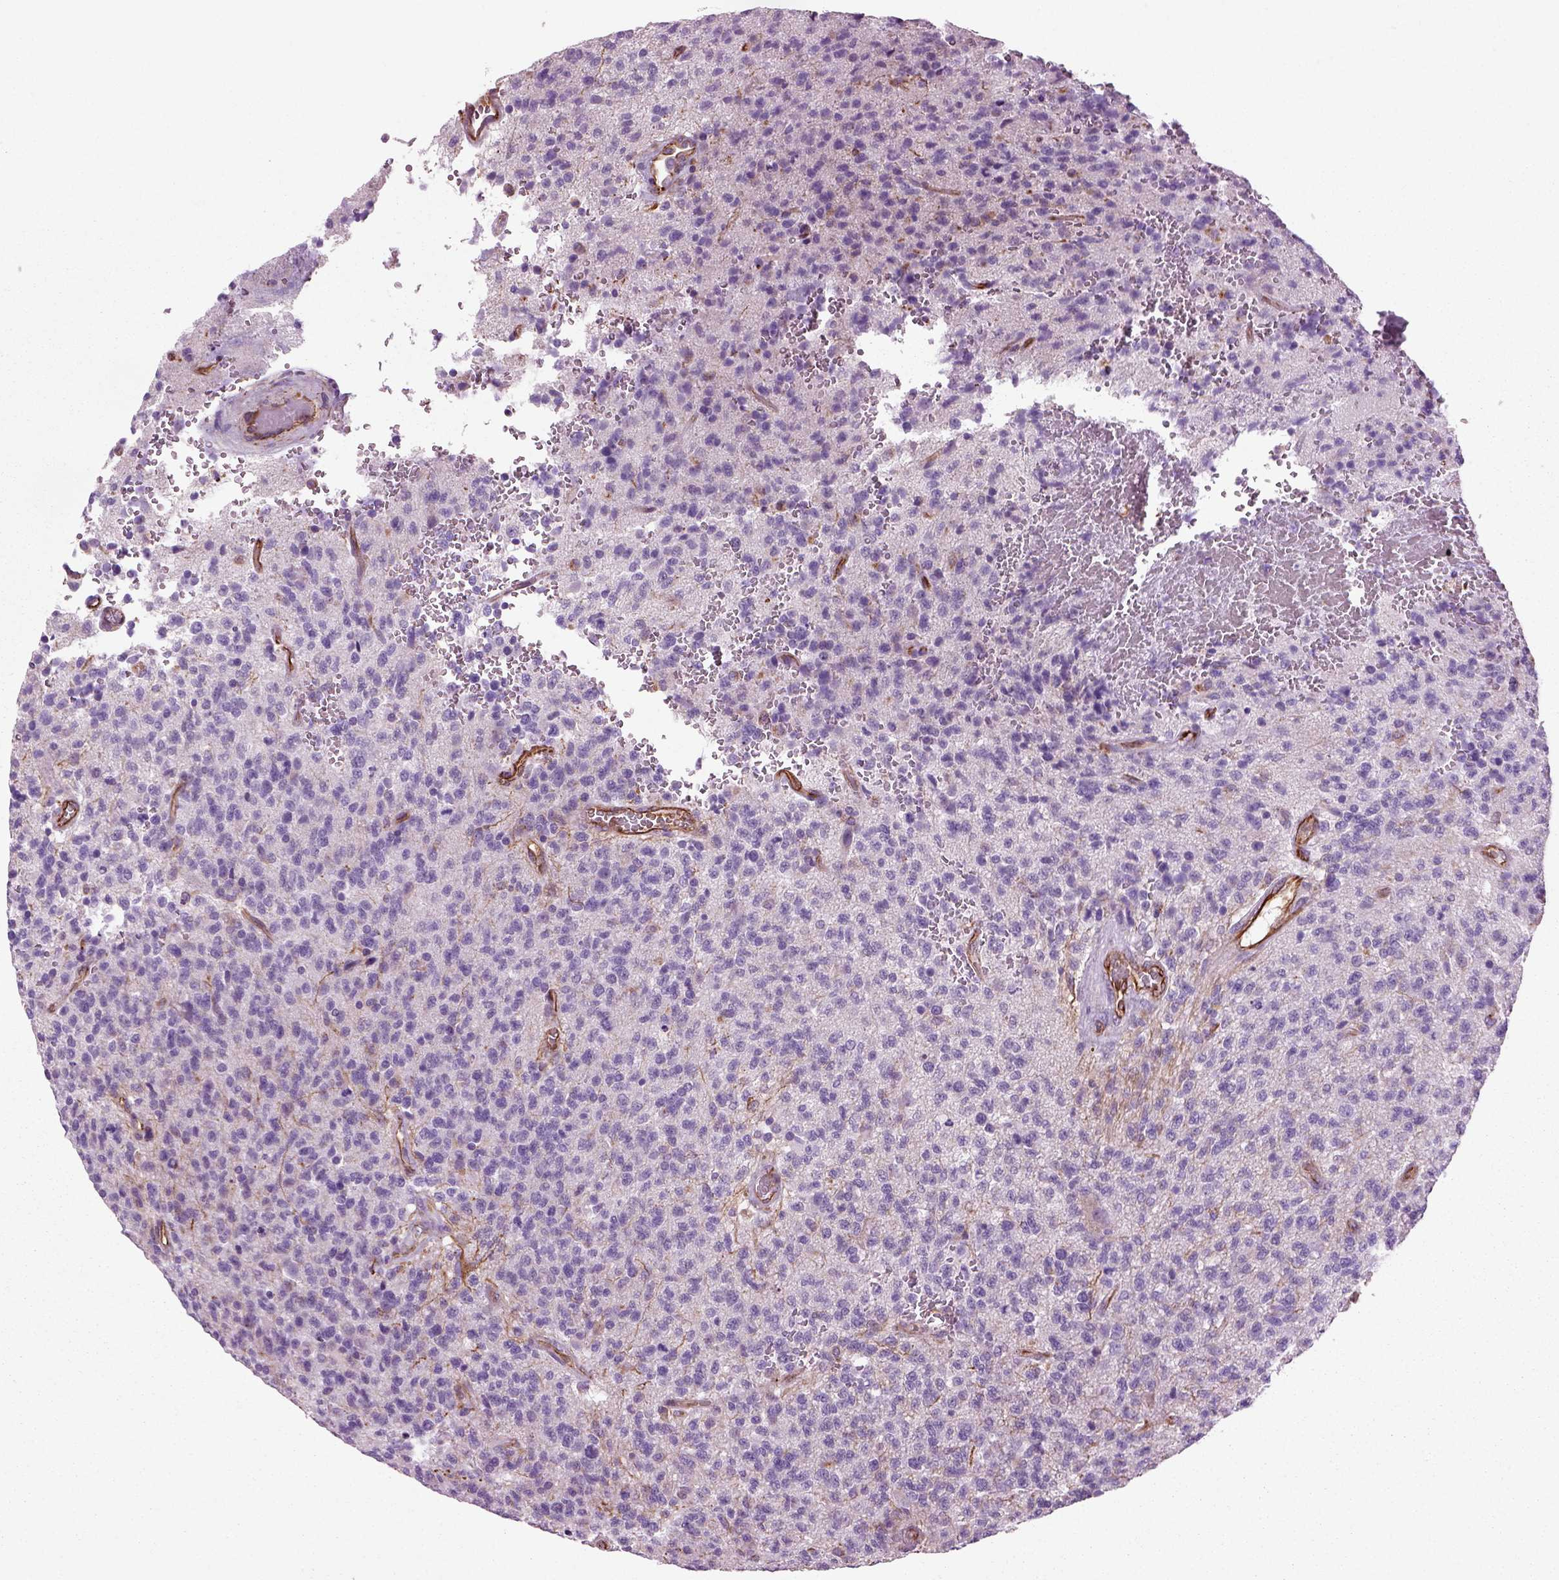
{"staining": {"intensity": "negative", "quantity": "none", "location": "none"}, "tissue": "glioma", "cell_type": "Tumor cells", "image_type": "cancer", "snomed": [{"axis": "morphology", "description": "Glioma, malignant, High grade"}, {"axis": "topography", "description": "Brain"}], "caption": "Photomicrograph shows no significant protein positivity in tumor cells of malignant glioma (high-grade). The staining is performed using DAB brown chromogen with nuclei counter-stained in using hematoxylin.", "gene": "ACER3", "patient": {"sex": "male", "age": 56}}